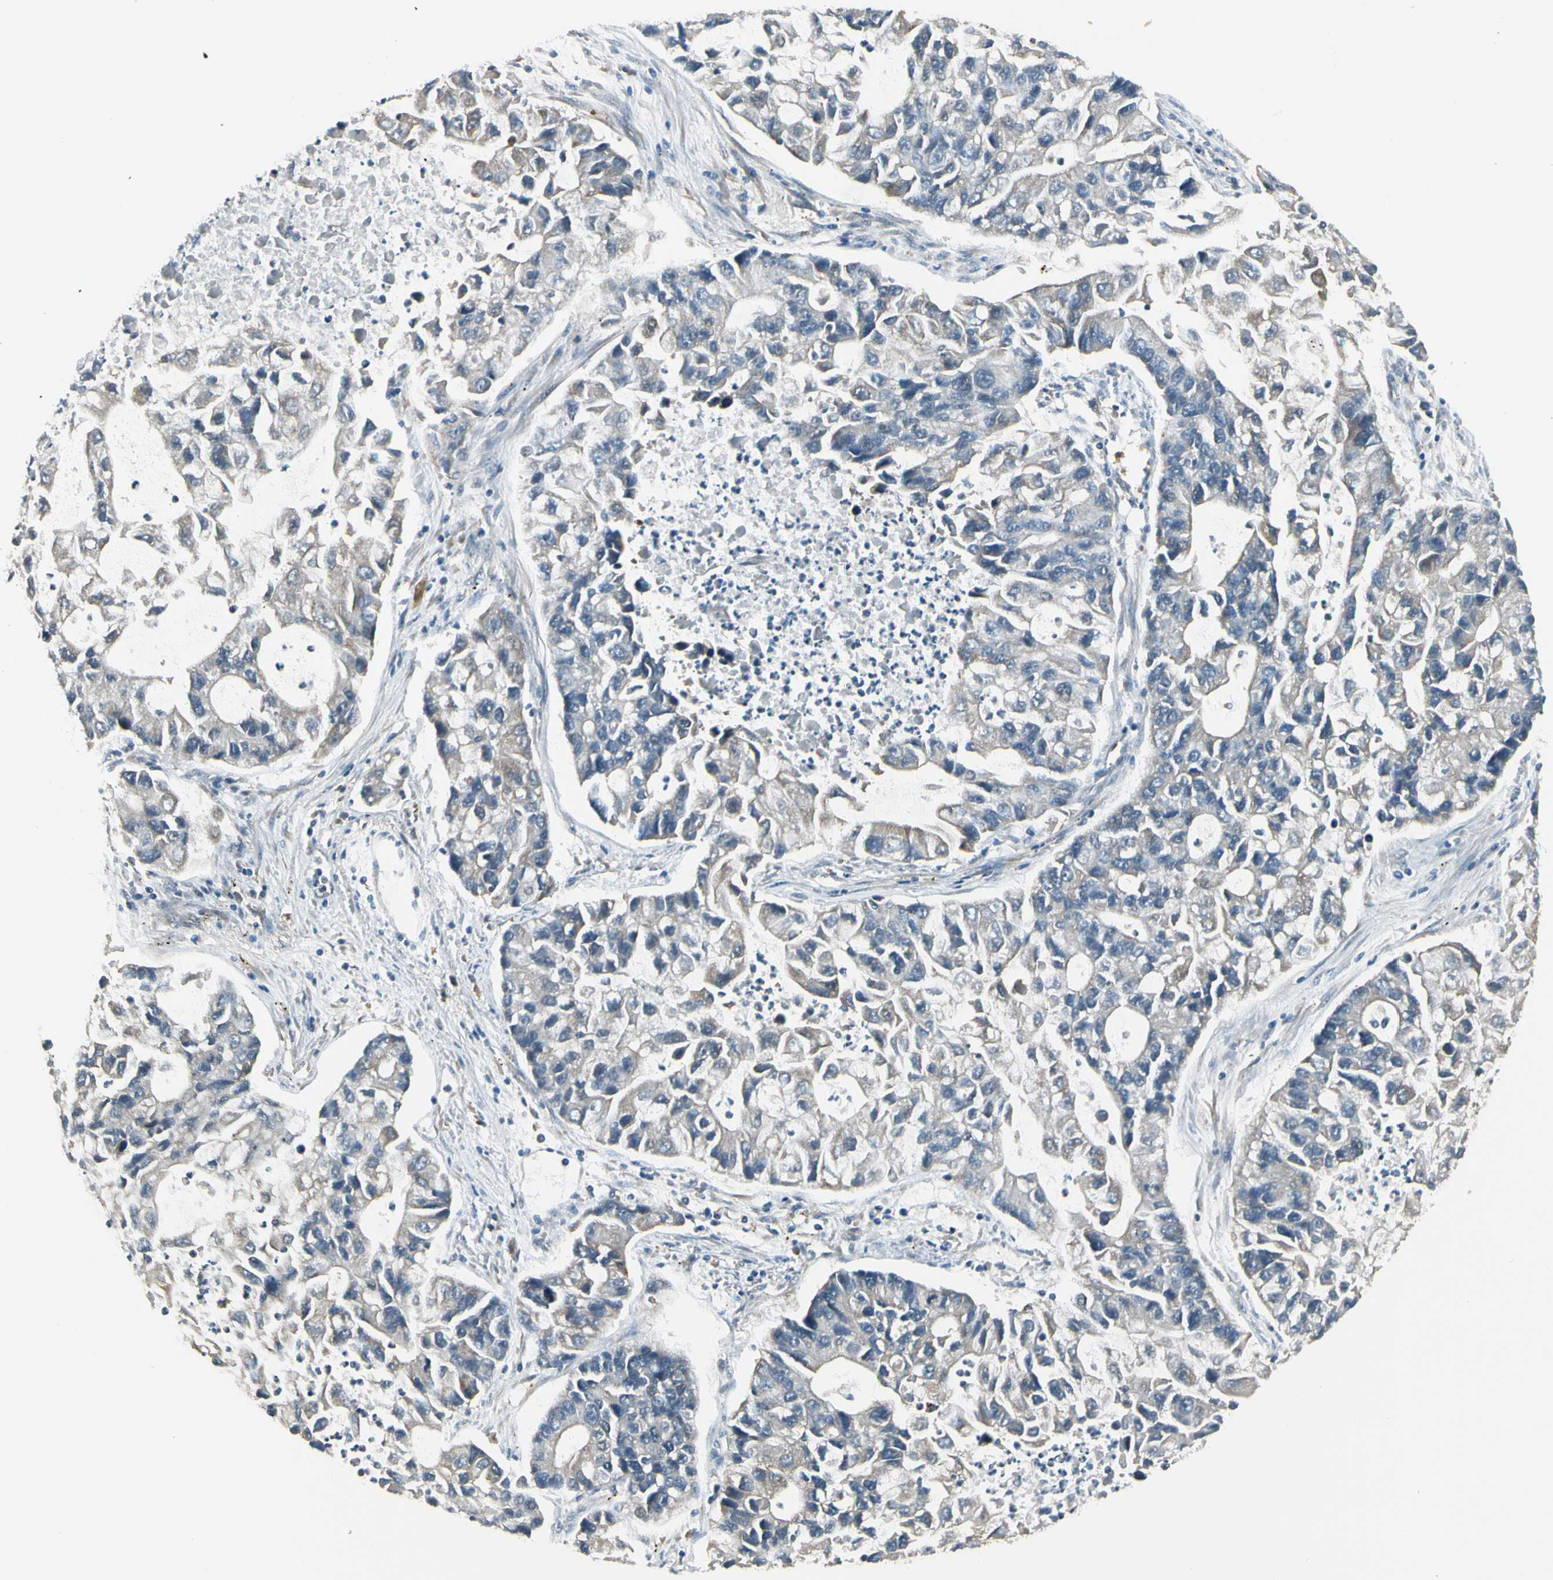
{"staining": {"intensity": "weak", "quantity": "<25%", "location": "cytoplasmic/membranous"}, "tissue": "lung cancer", "cell_type": "Tumor cells", "image_type": "cancer", "snomed": [{"axis": "morphology", "description": "Adenocarcinoma, NOS"}, {"axis": "topography", "description": "Lung"}], "caption": "The immunohistochemistry histopathology image has no significant positivity in tumor cells of adenocarcinoma (lung) tissue.", "gene": "BNIP1", "patient": {"sex": "female", "age": 51}}